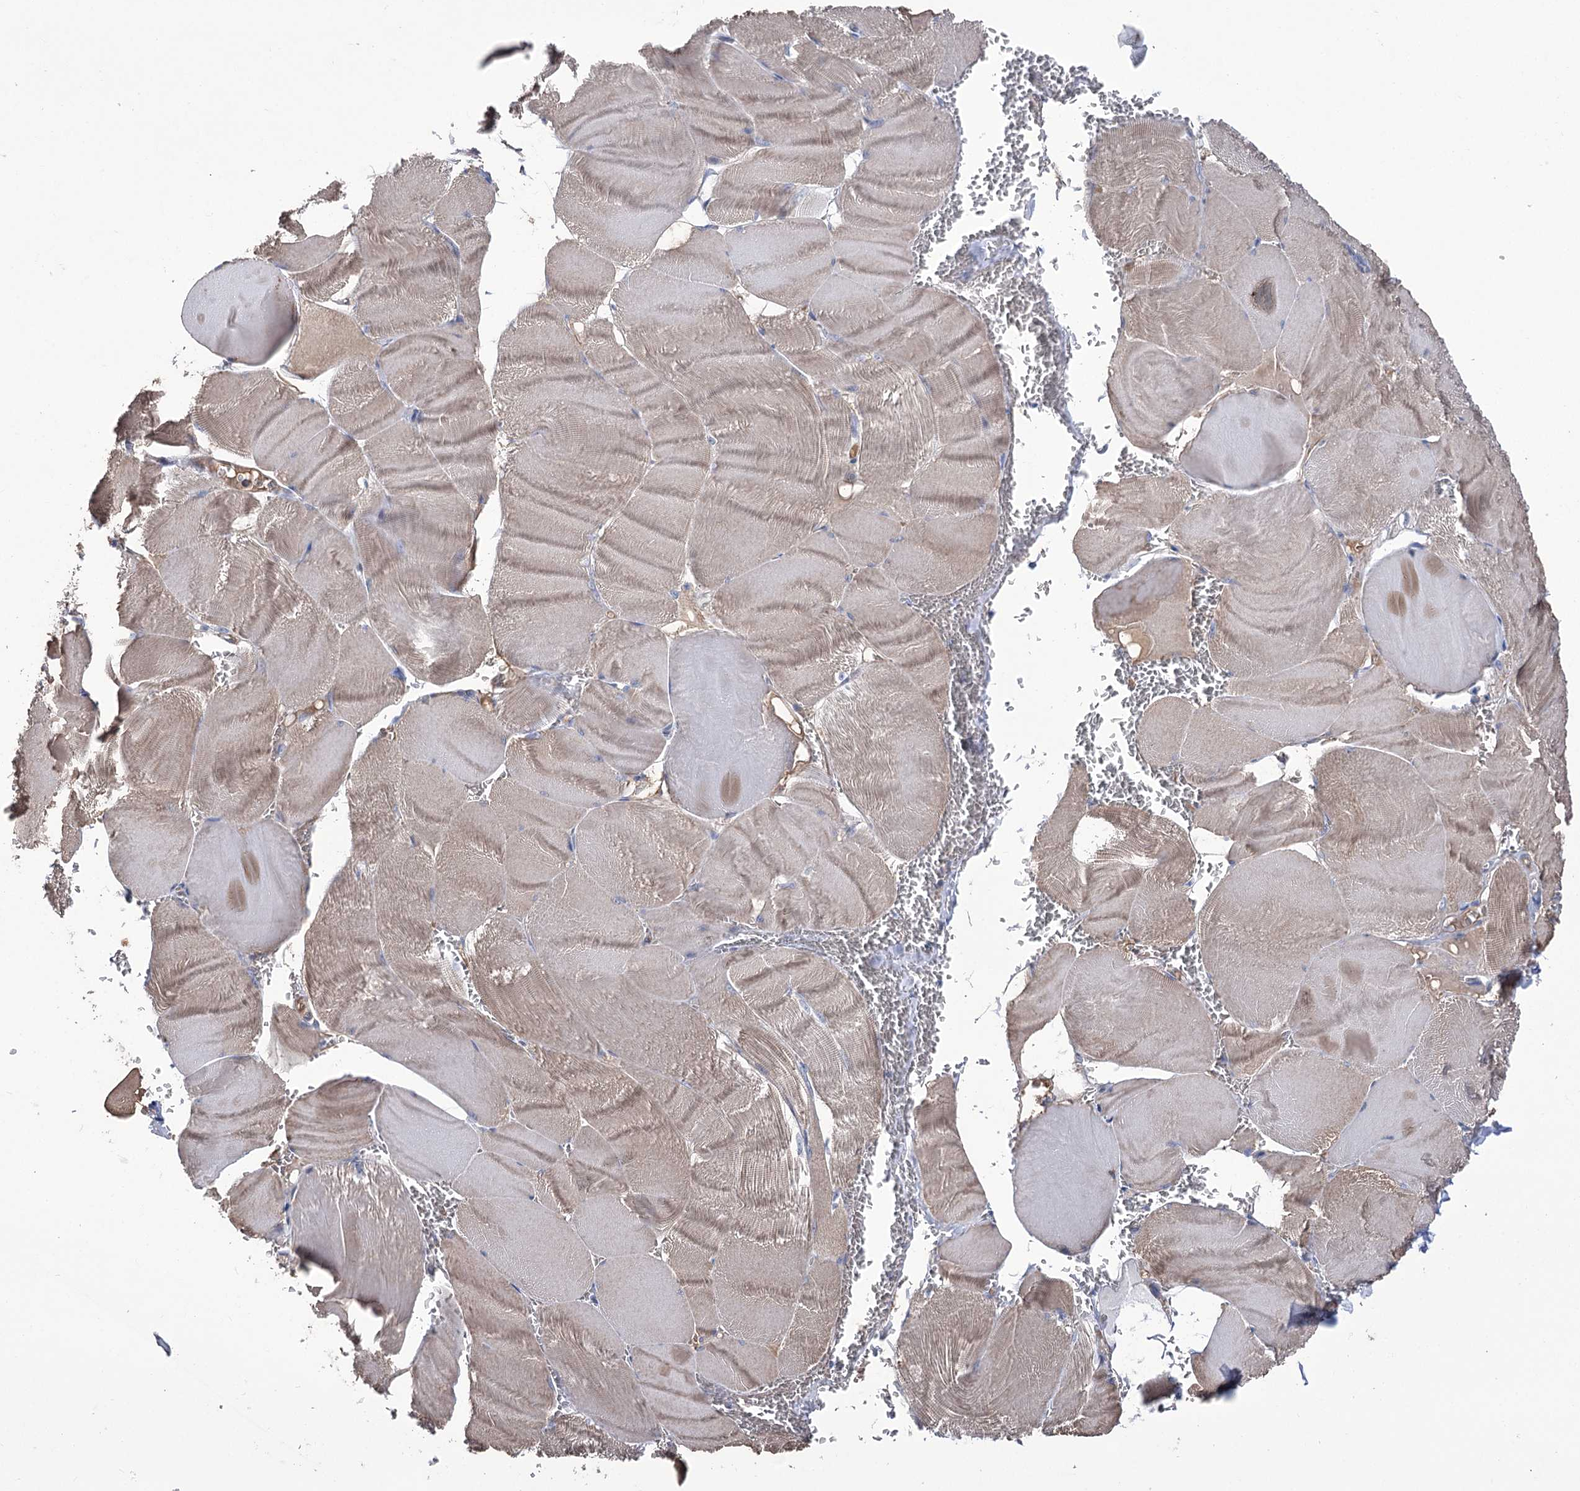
{"staining": {"intensity": "moderate", "quantity": "25%-75%", "location": "cytoplasmic/membranous"}, "tissue": "skeletal muscle", "cell_type": "Myocytes", "image_type": "normal", "snomed": [{"axis": "morphology", "description": "Normal tissue, NOS"}, {"axis": "morphology", "description": "Basal cell carcinoma"}, {"axis": "topography", "description": "Skeletal muscle"}], "caption": "The photomicrograph shows immunohistochemical staining of benign skeletal muscle. There is moderate cytoplasmic/membranous staining is present in about 25%-75% of myocytes.", "gene": "CEP164", "patient": {"sex": "female", "age": 64}}